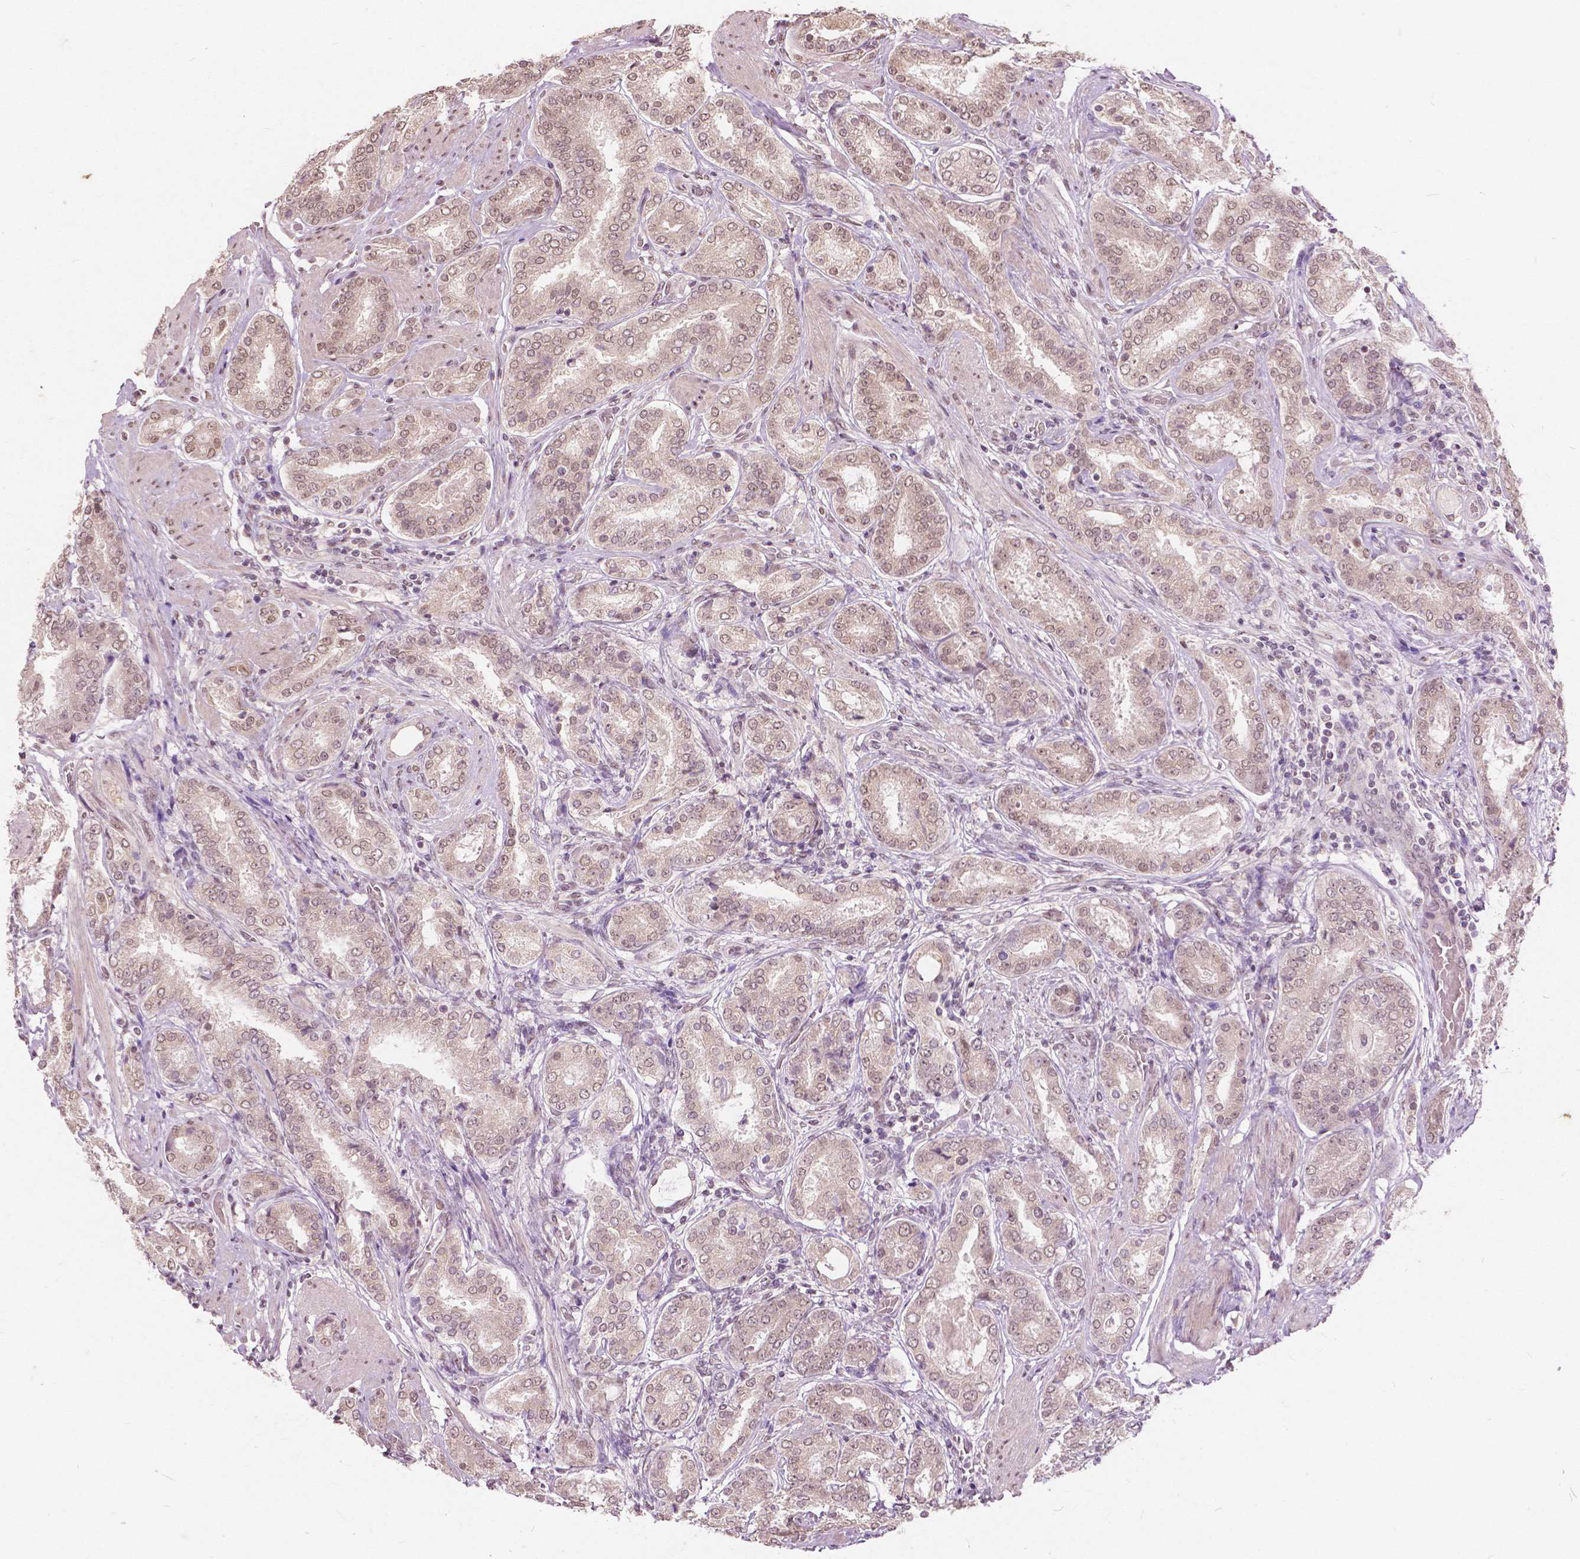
{"staining": {"intensity": "weak", "quantity": ">75%", "location": "cytoplasmic/membranous,nuclear"}, "tissue": "prostate cancer", "cell_type": "Tumor cells", "image_type": "cancer", "snomed": [{"axis": "morphology", "description": "Adenocarcinoma, High grade"}, {"axis": "topography", "description": "Prostate"}], "caption": "DAB immunohistochemical staining of prostate cancer reveals weak cytoplasmic/membranous and nuclear protein expression in approximately >75% of tumor cells.", "gene": "HOXA10", "patient": {"sex": "male", "age": 63}}